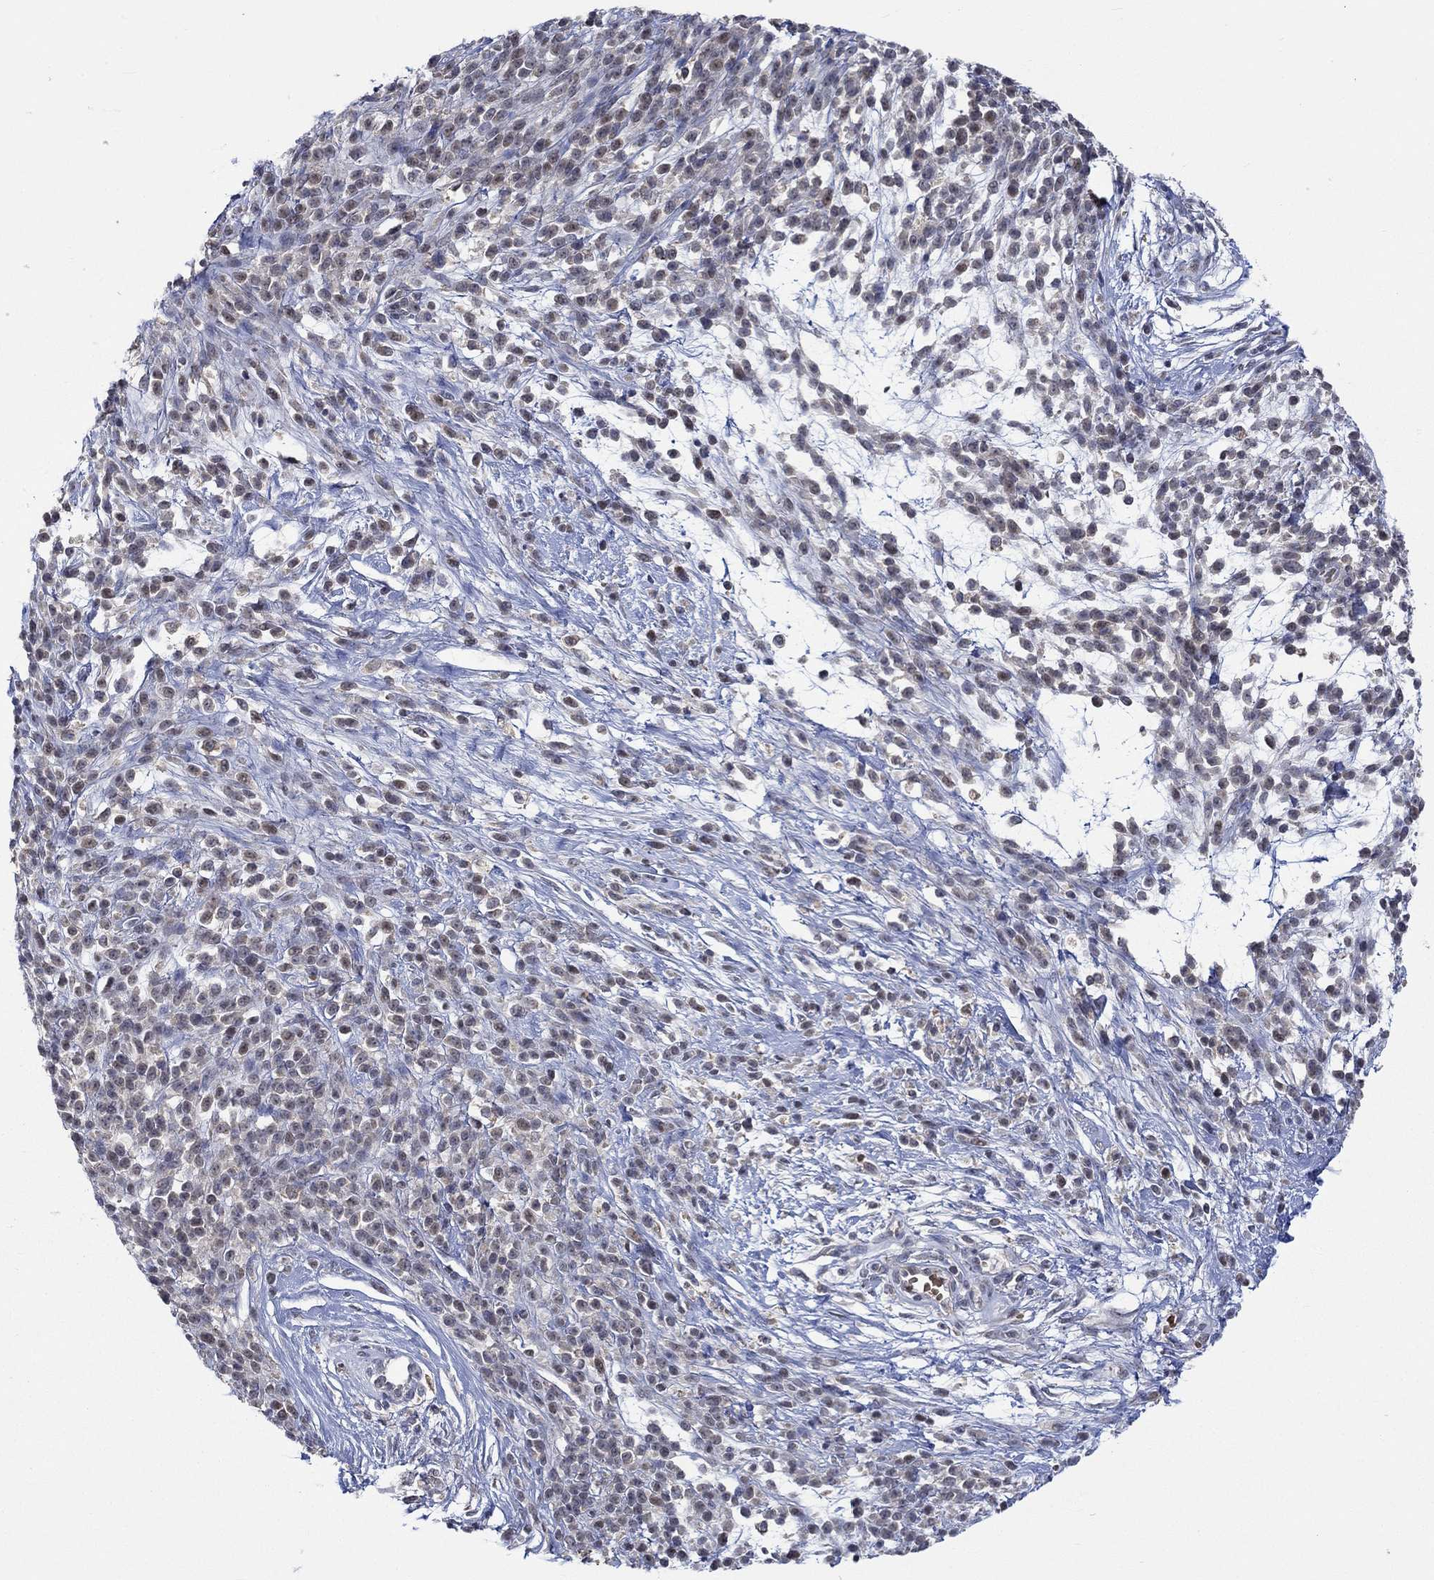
{"staining": {"intensity": "weak", "quantity": "25%-75%", "location": "cytoplasmic/membranous"}, "tissue": "melanoma", "cell_type": "Tumor cells", "image_type": "cancer", "snomed": [{"axis": "morphology", "description": "Malignant melanoma, NOS"}, {"axis": "topography", "description": "Skin"}, {"axis": "topography", "description": "Skin of trunk"}], "caption": "Immunohistochemistry micrograph of neoplastic tissue: melanoma stained using immunohistochemistry (IHC) shows low levels of weak protein expression localized specifically in the cytoplasmic/membranous of tumor cells, appearing as a cytoplasmic/membranous brown color.", "gene": "WASF1", "patient": {"sex": "male", "age": 74}}